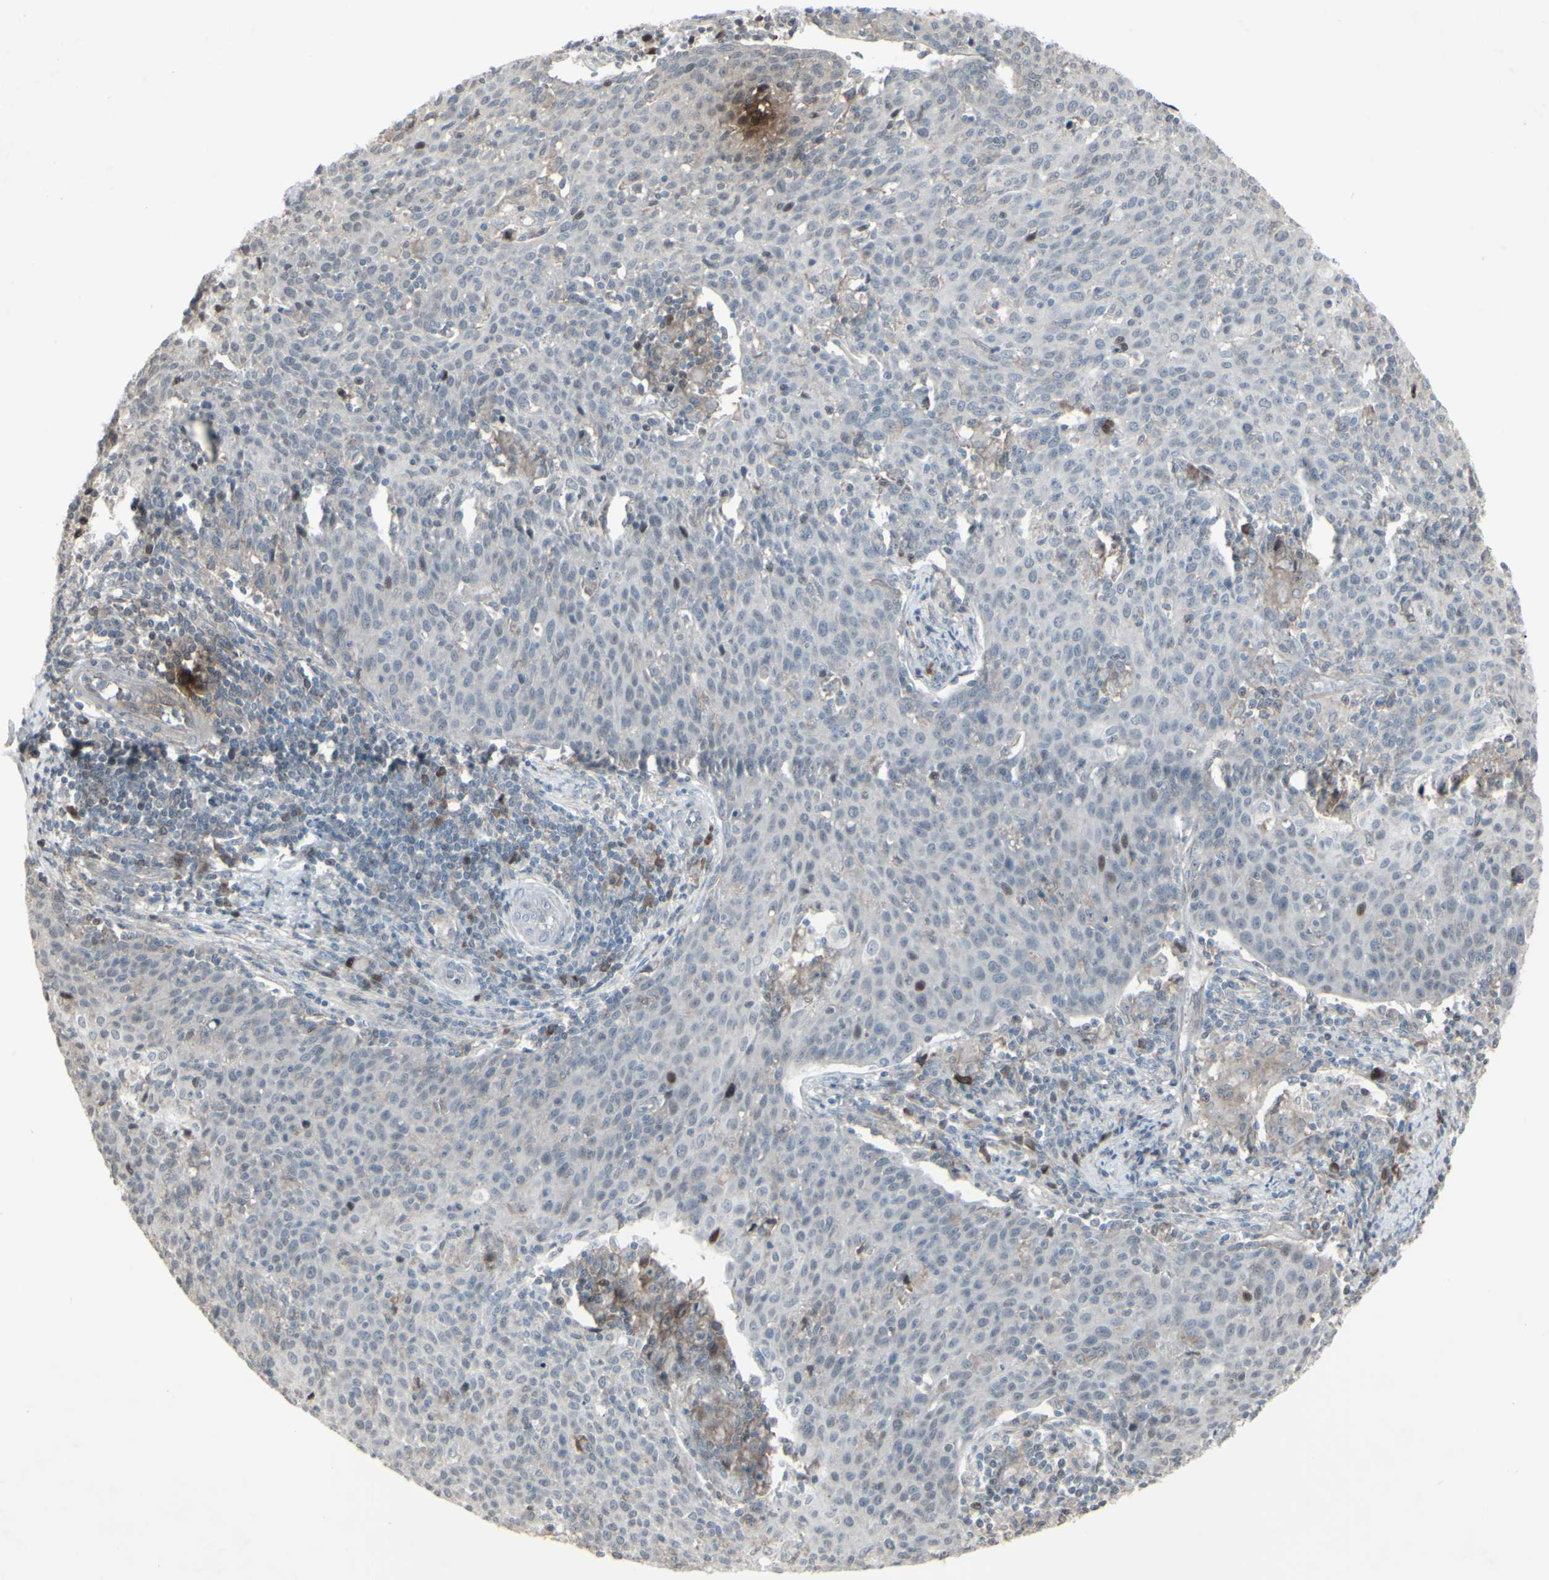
{"staining": {"intensity": "weak", "quantity": "<25%", "location": "nuclear"}, "tissue": "cervical cancer", "cell_type": "Tumor cells", "image_type": "cancer", "snomed": [{"axis": "morphology", "description": "Squamous cell carcinoma, NOS"}, {"axis": "topography", "description": "Cervix"}], "caption": "Micrograph shows no protein staining in tumor cells of cervical squamous cell carcinoma tissue. Nuclei are stained in blue.", "gene": "CD33", "patient": {"sex": "female", "age": 38}}